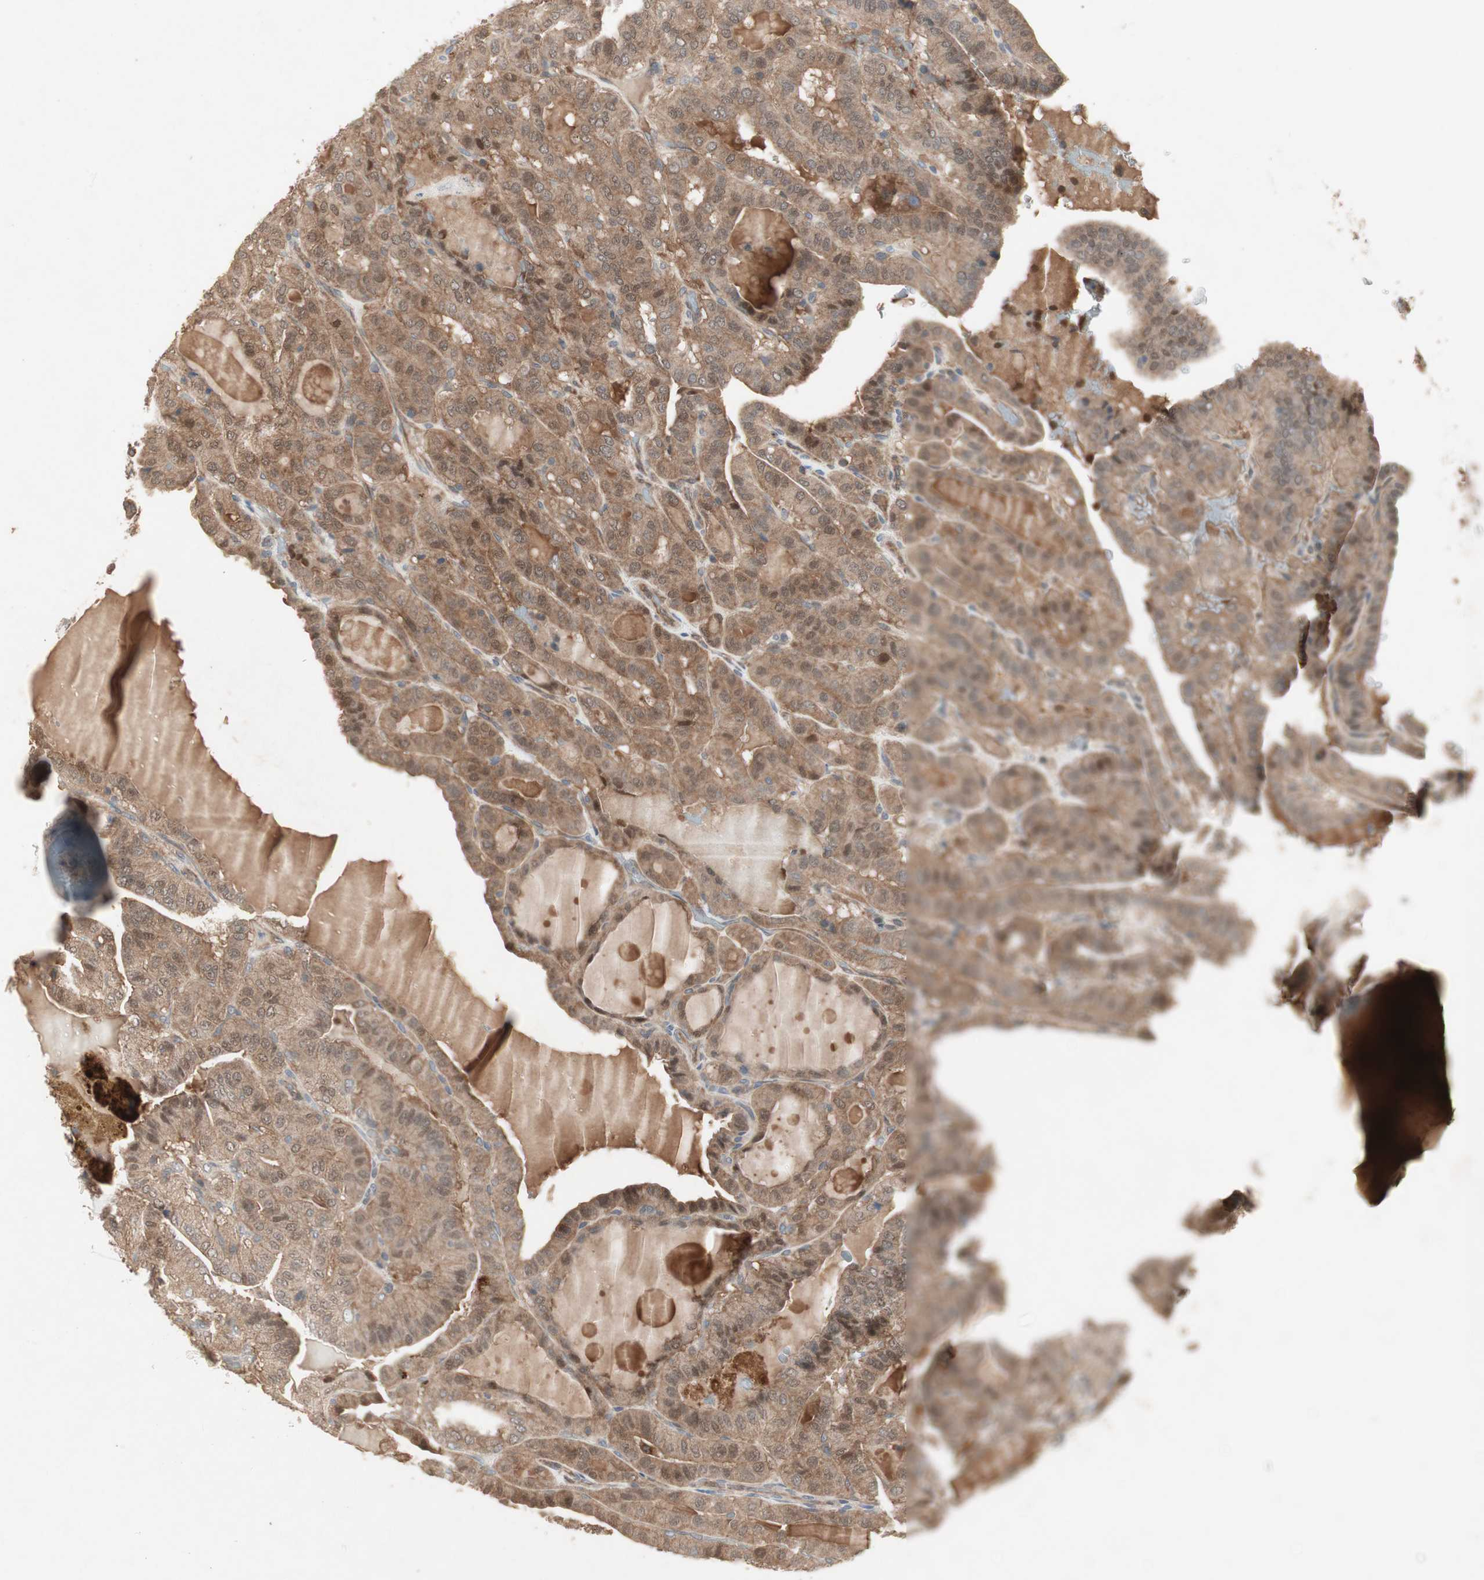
{"staining": {"intensity": "moderate", "quantity": ">75%", "location": "cytoplasmic/membranous"}, "tissue": "thyroid cancer", "cell_type": "Tumor cells", "image_type": "cancer", "snomed": [{"axis": "morphology", "description": "Papillary adenocarcinoma, NOS"}, {"axis": "topography", "description": "Thyroid gland"}], "caption": "Thyroid cancer tissue exhibits moderate cytoplasmic/membranous positivity in about >75% of tumor cells, visualized by immunohistochemistry.", "gene": "JMJD7-PLA2G4B", "patient": {"sex": "male", "age": 77}}